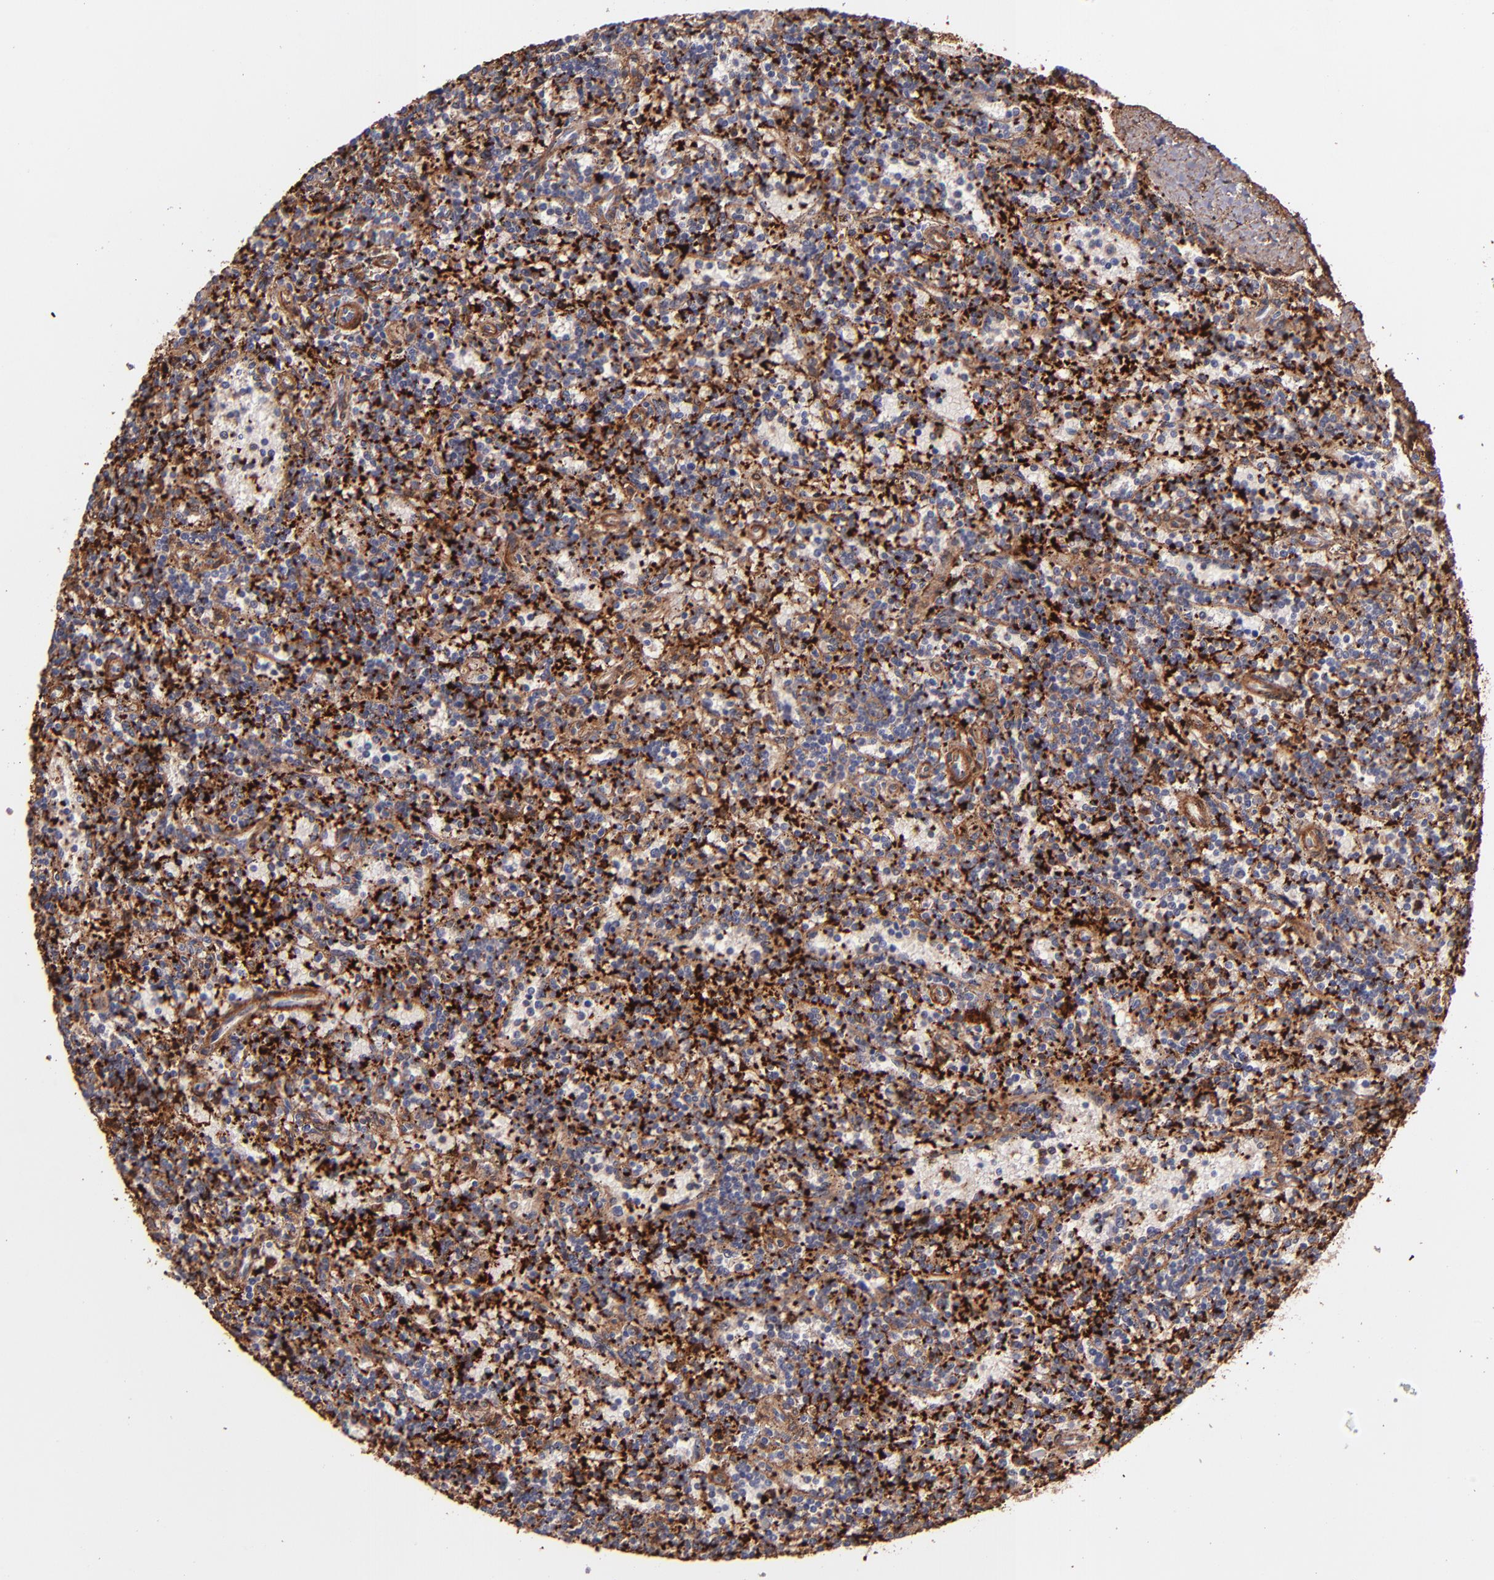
{"staining": {"intensity": "weak", "quantity": "<25%", "location": "cytoplasmic/membranous"}, "tissue": "lymphoma", "cell_type": "Tumor cells", "image_type": "cancer", "snomed": [{"axis": "morphology", "description": "Malignant lymphoma, non-Hodgkin's type, Low grade"}, {"axis": "topography", "description": "Spleen"}], "caption": "Tumor cells show no significant positivity in low-grade malignant lymphoma, non-Hodgkin's type. Brightfield microscopy of immunohistochemistry stained with DAB (3,3'-diaminobenzidine) (brown) and hematoxylin (blue), captured at high magnification.", "gene": "VCL", "patient": {"sex": "male", "age": 73}}